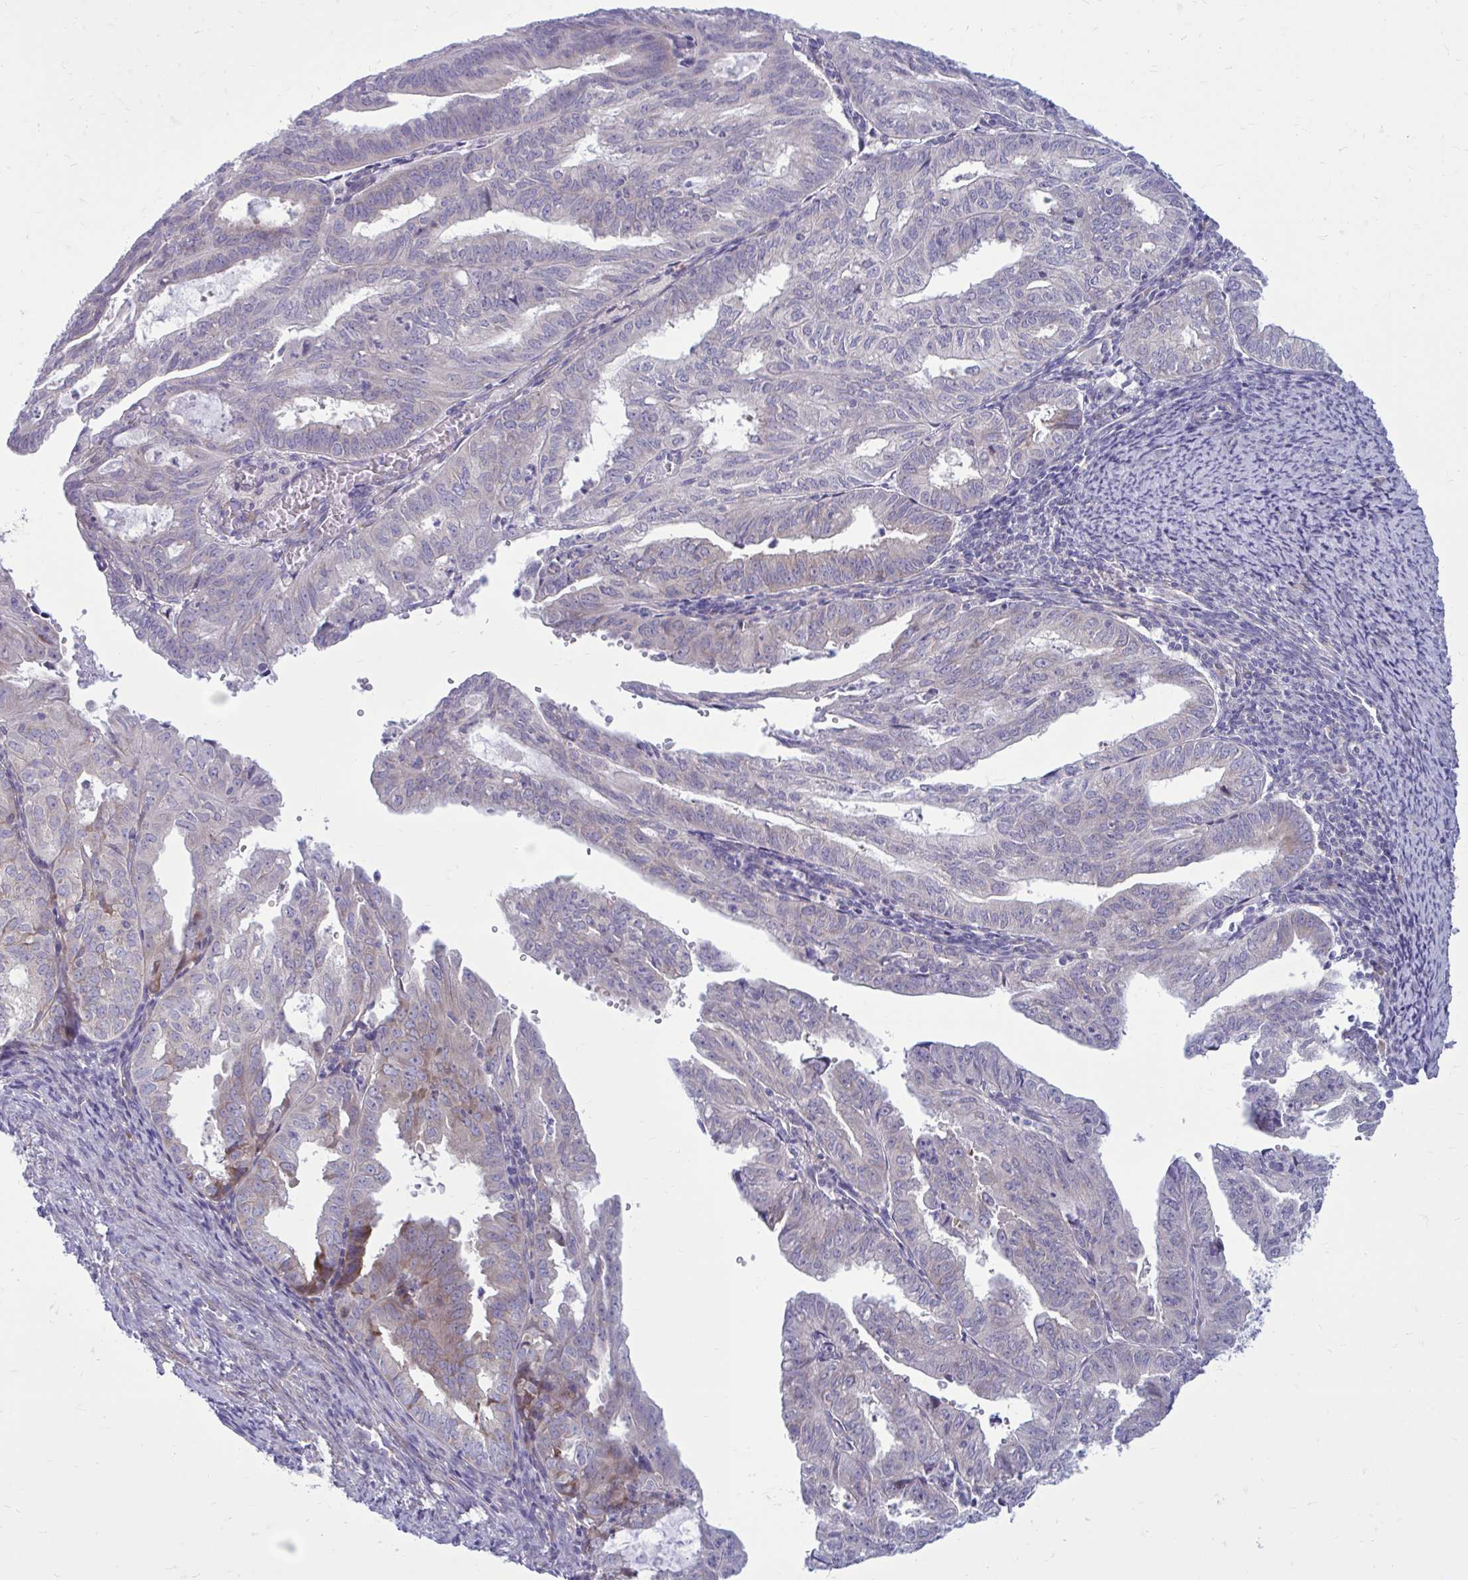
{"staining": {"intensity": "negative", "quantity": "none", "location": "none"}, "tissue": "endometrial cancer", "cell_type": "Tumor cells", "image_type": "cancer", "snomed": [{"axis": "morphology", "description": "Adenocarcinoma, NOS"}, {"axis": "topography", "description": "Endometrium"}], "caption": "IHC image of human endometrial cancer stained for a protein (brown), which displays no expression in tumor cells.", "gene": "GIGYF2", "patient": {"sex": "female", "age": 70}}